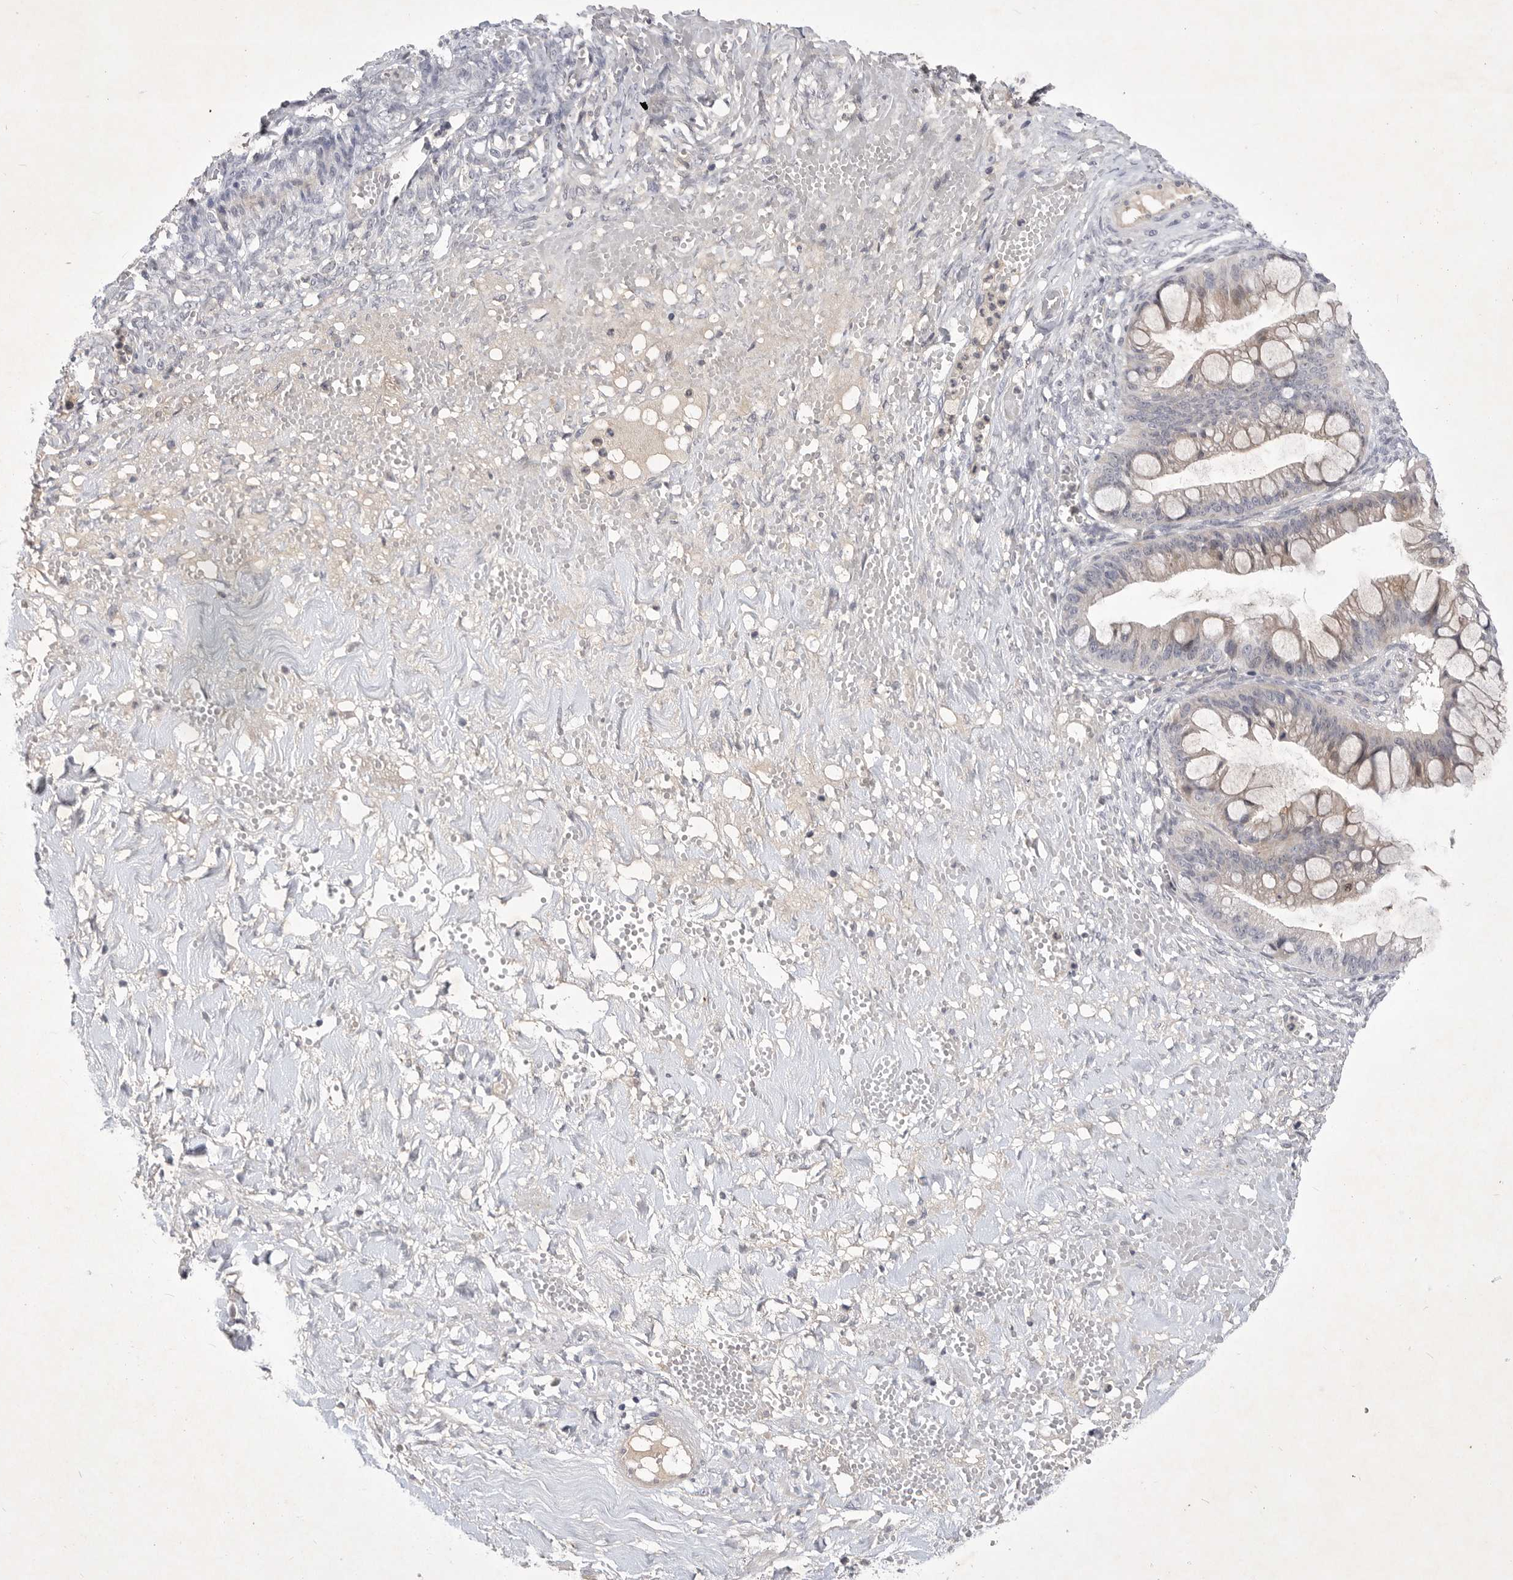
{"staining": {"intensity": "weak", "quantity": ">75%", "location": "cytoplasmic/membranous"}, "tissue": "ovarian cancer", "cell_type": "Tumor cells", "image_type": "cancer", "snomed": [{"axis": "morphology", "description": "Cystadenocarcinoma, mucinous, NOS"}, {"axis": "topography", "description": "Ovary"}], "caption": "Ovarian cancer (mucinous cystadenocarcinoma) stained with a brown dye shows weak cytoplasmic/membranous positive staining in approximately >75% of tumor cells.", "gene": "ITGAD", "patient": {"sex": "female", "age": 73}}